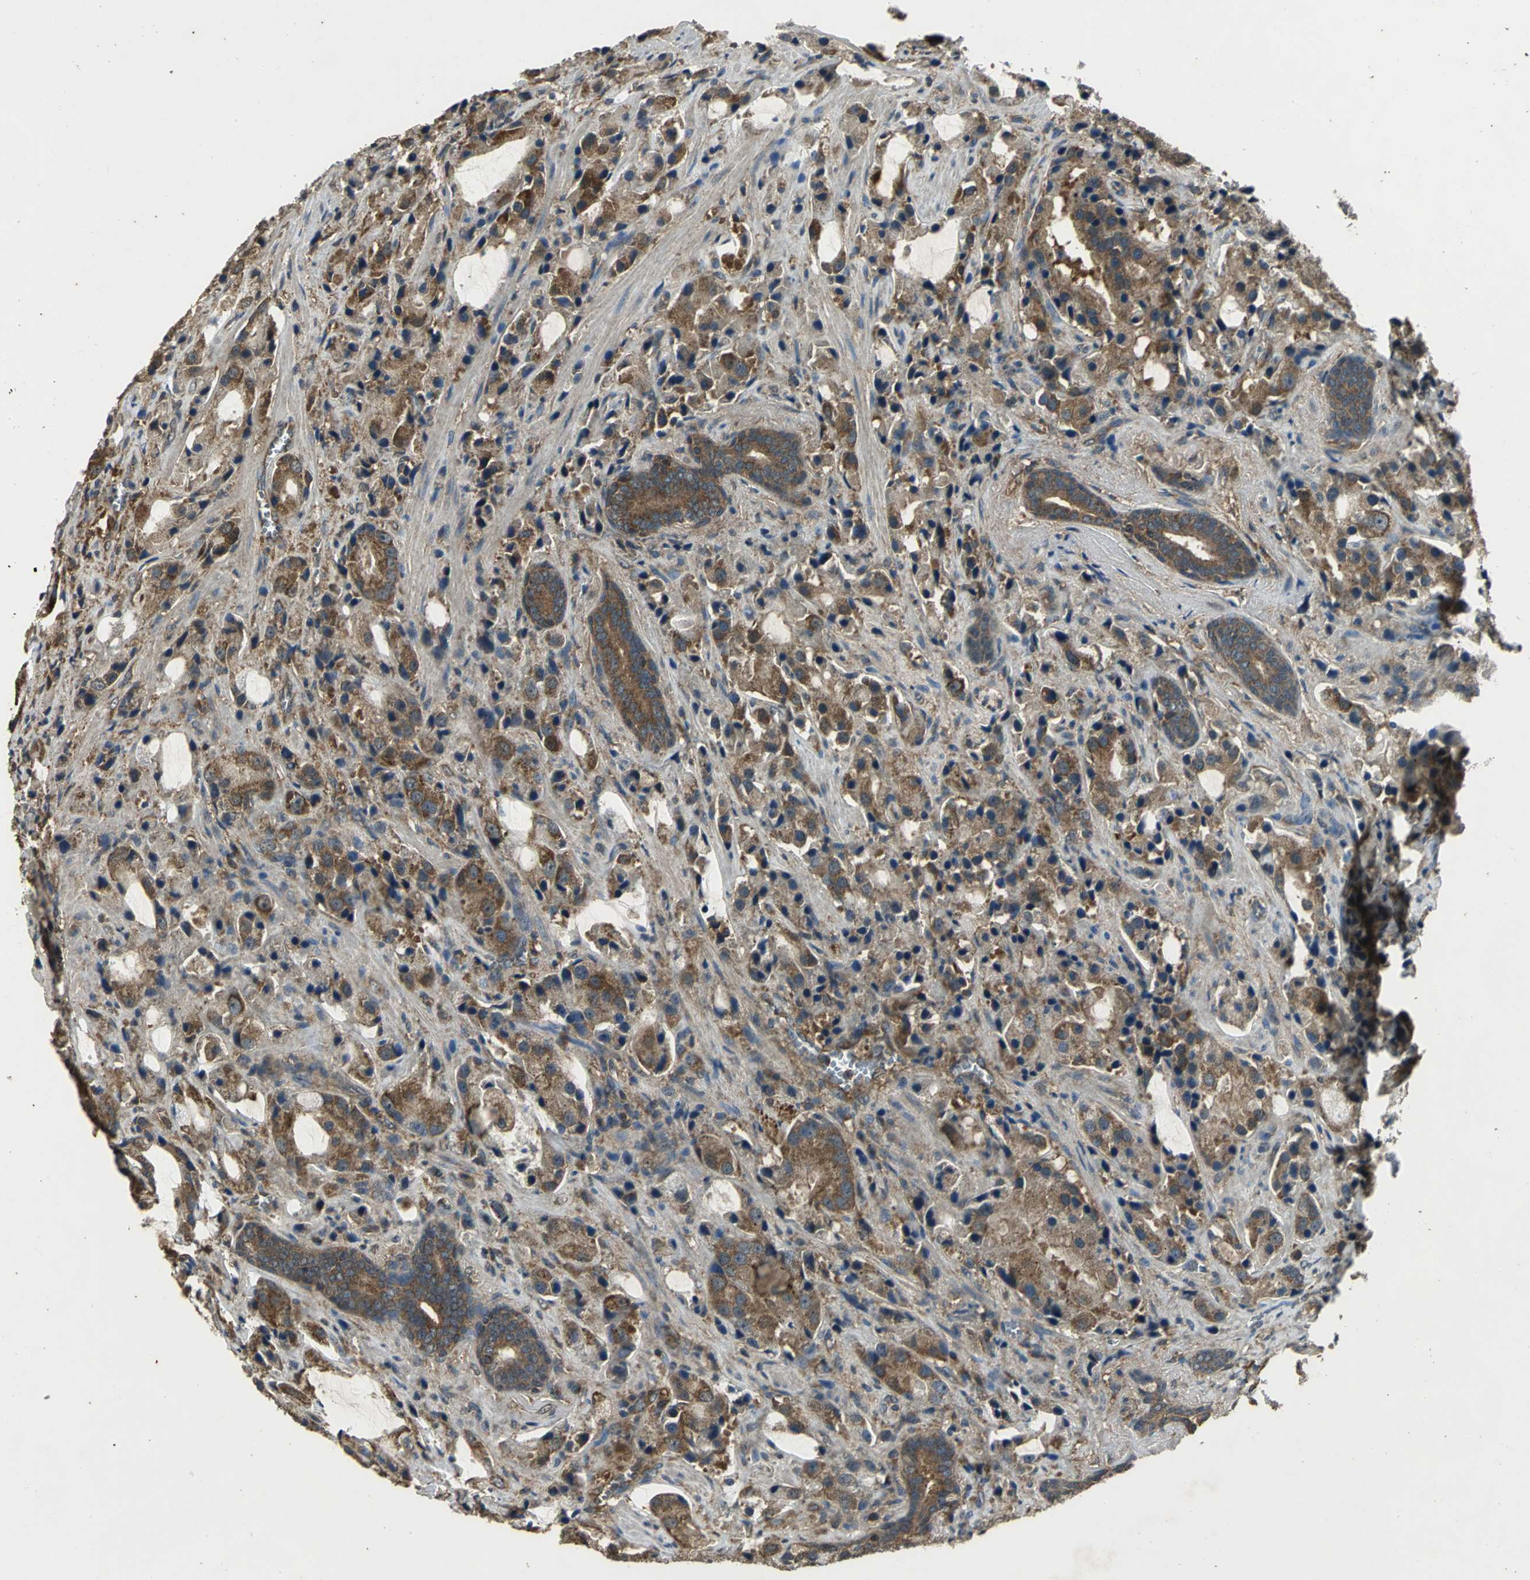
{"staining": {"intensity": "moderate", "quantity": ">75%", "location": "cytoplasmic/membranous"}, "tissue": "prostate cancer", "cell_type": "Tumor cells", "image_type": "cancer", "snomed": [{"axis": "morphology", "description": "Adenocarcinoma, High grade"}, {"axis": "topography", "description": "Prostate"}], "caption": "The micrograph displays staining of prostate cancer (high-grade adenocarcinoma), revealing moderate cytoplasmic/membranous protein positivity (brown color) within tumor cells. The protein is stained brown, and the nuclei are stained in blue (DAB IHC with brightfield microscopy, high magnification).", "gene": "IRF3", "patient": {"sex": "male", "age": 70}}